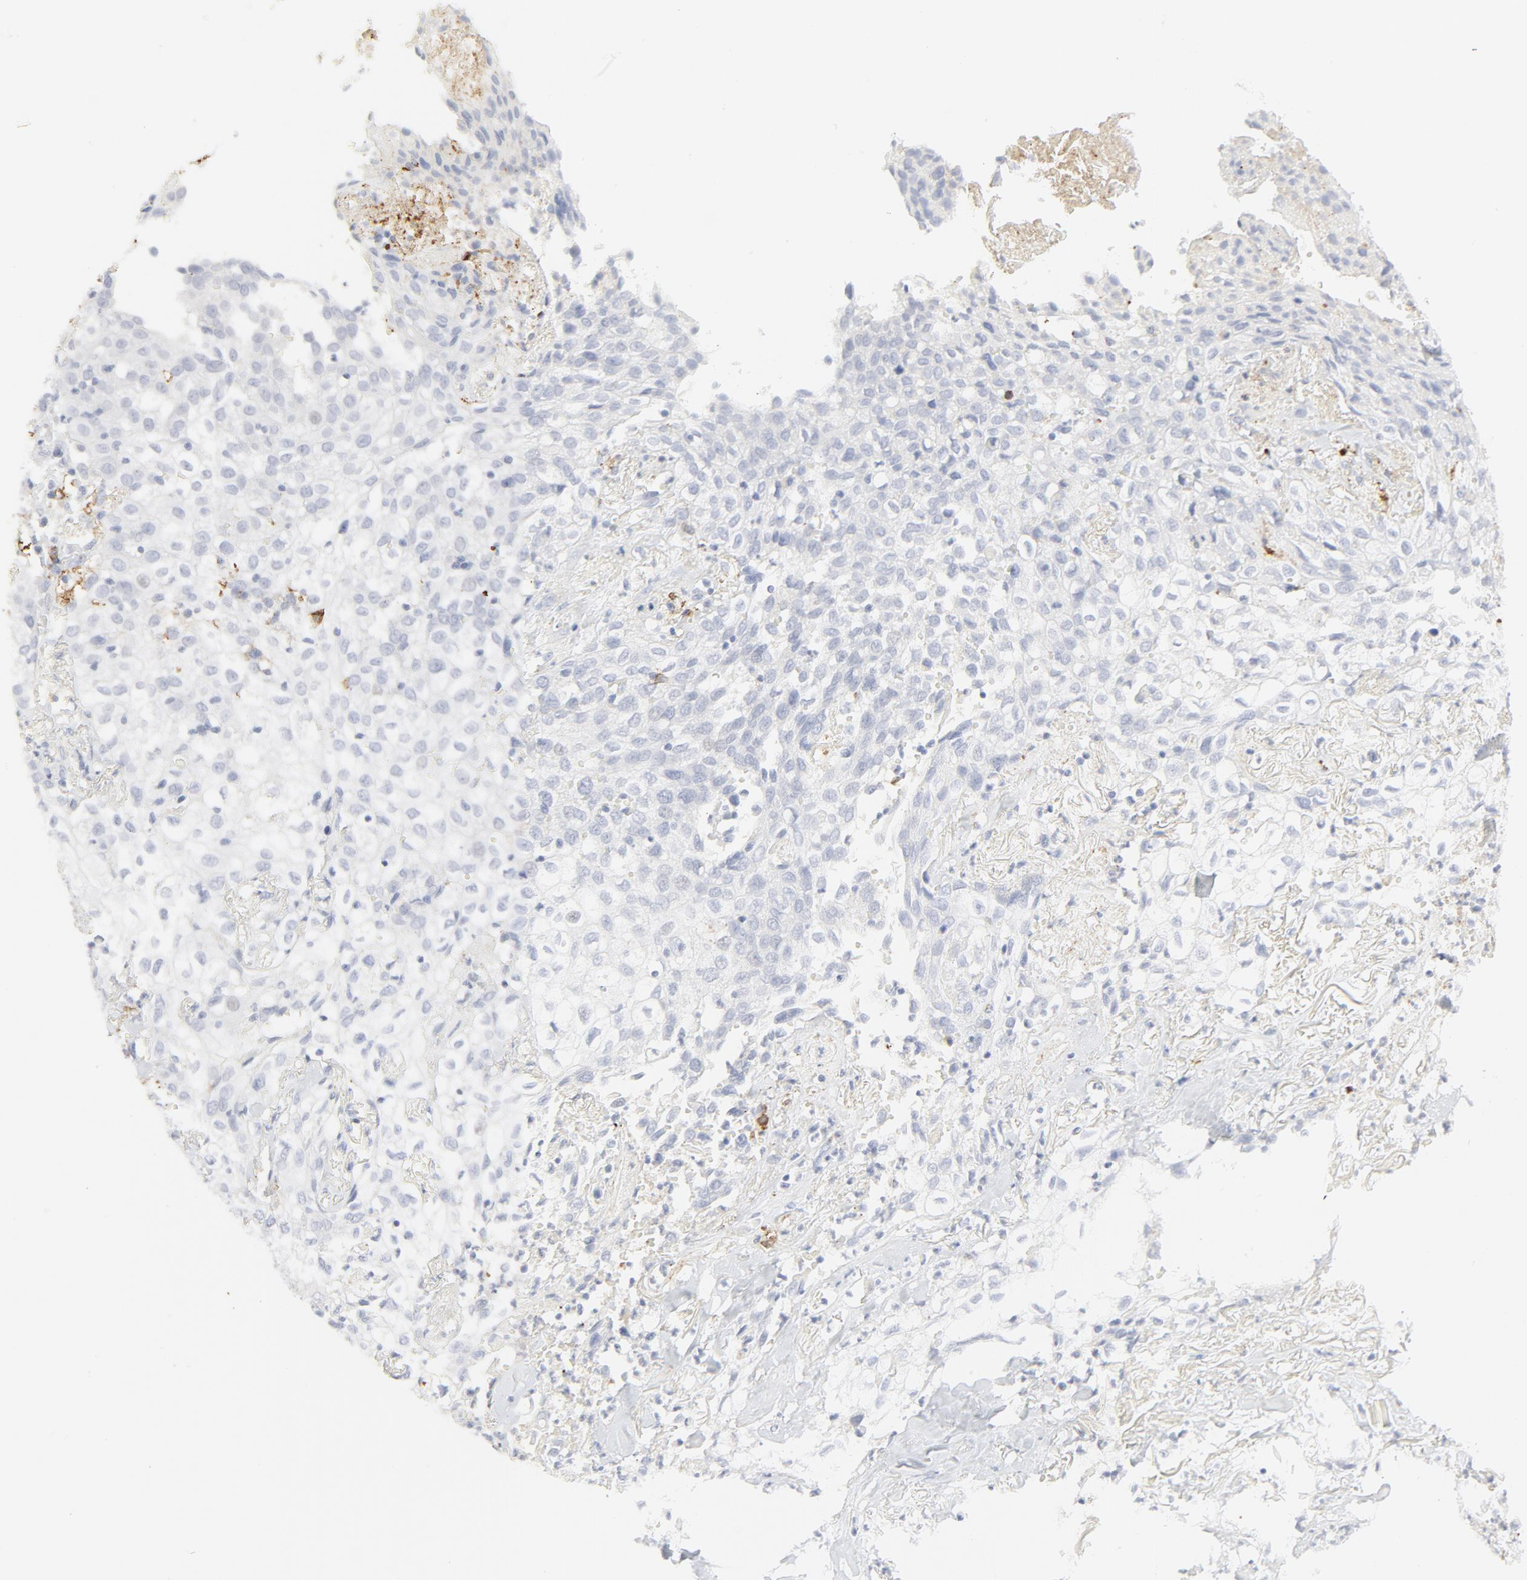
{"staining": {"intensity": "negative", "quantity": "none", "location": "none"}, "tissue": "skin cancer", "cell_type": "Tumor cells", "image_type": "cancer", "snomed": [{"axis": "morphology", "description": "Squamous cell carcinoma, NOS"}, {"axis": "topography", "description": "Skin"}], "caption": "The photomicrograph exhibits no staining of tumor cells in squamous cell carcinoma (skin). (Stains: DAB (3,3'-diaminobenzidine) IHC with hematoxylin counter stain, Microscopy: brightfield microscopy at high magnification).", "gene": "CCR7", "patient": {"sex": "male", "age": 65}}